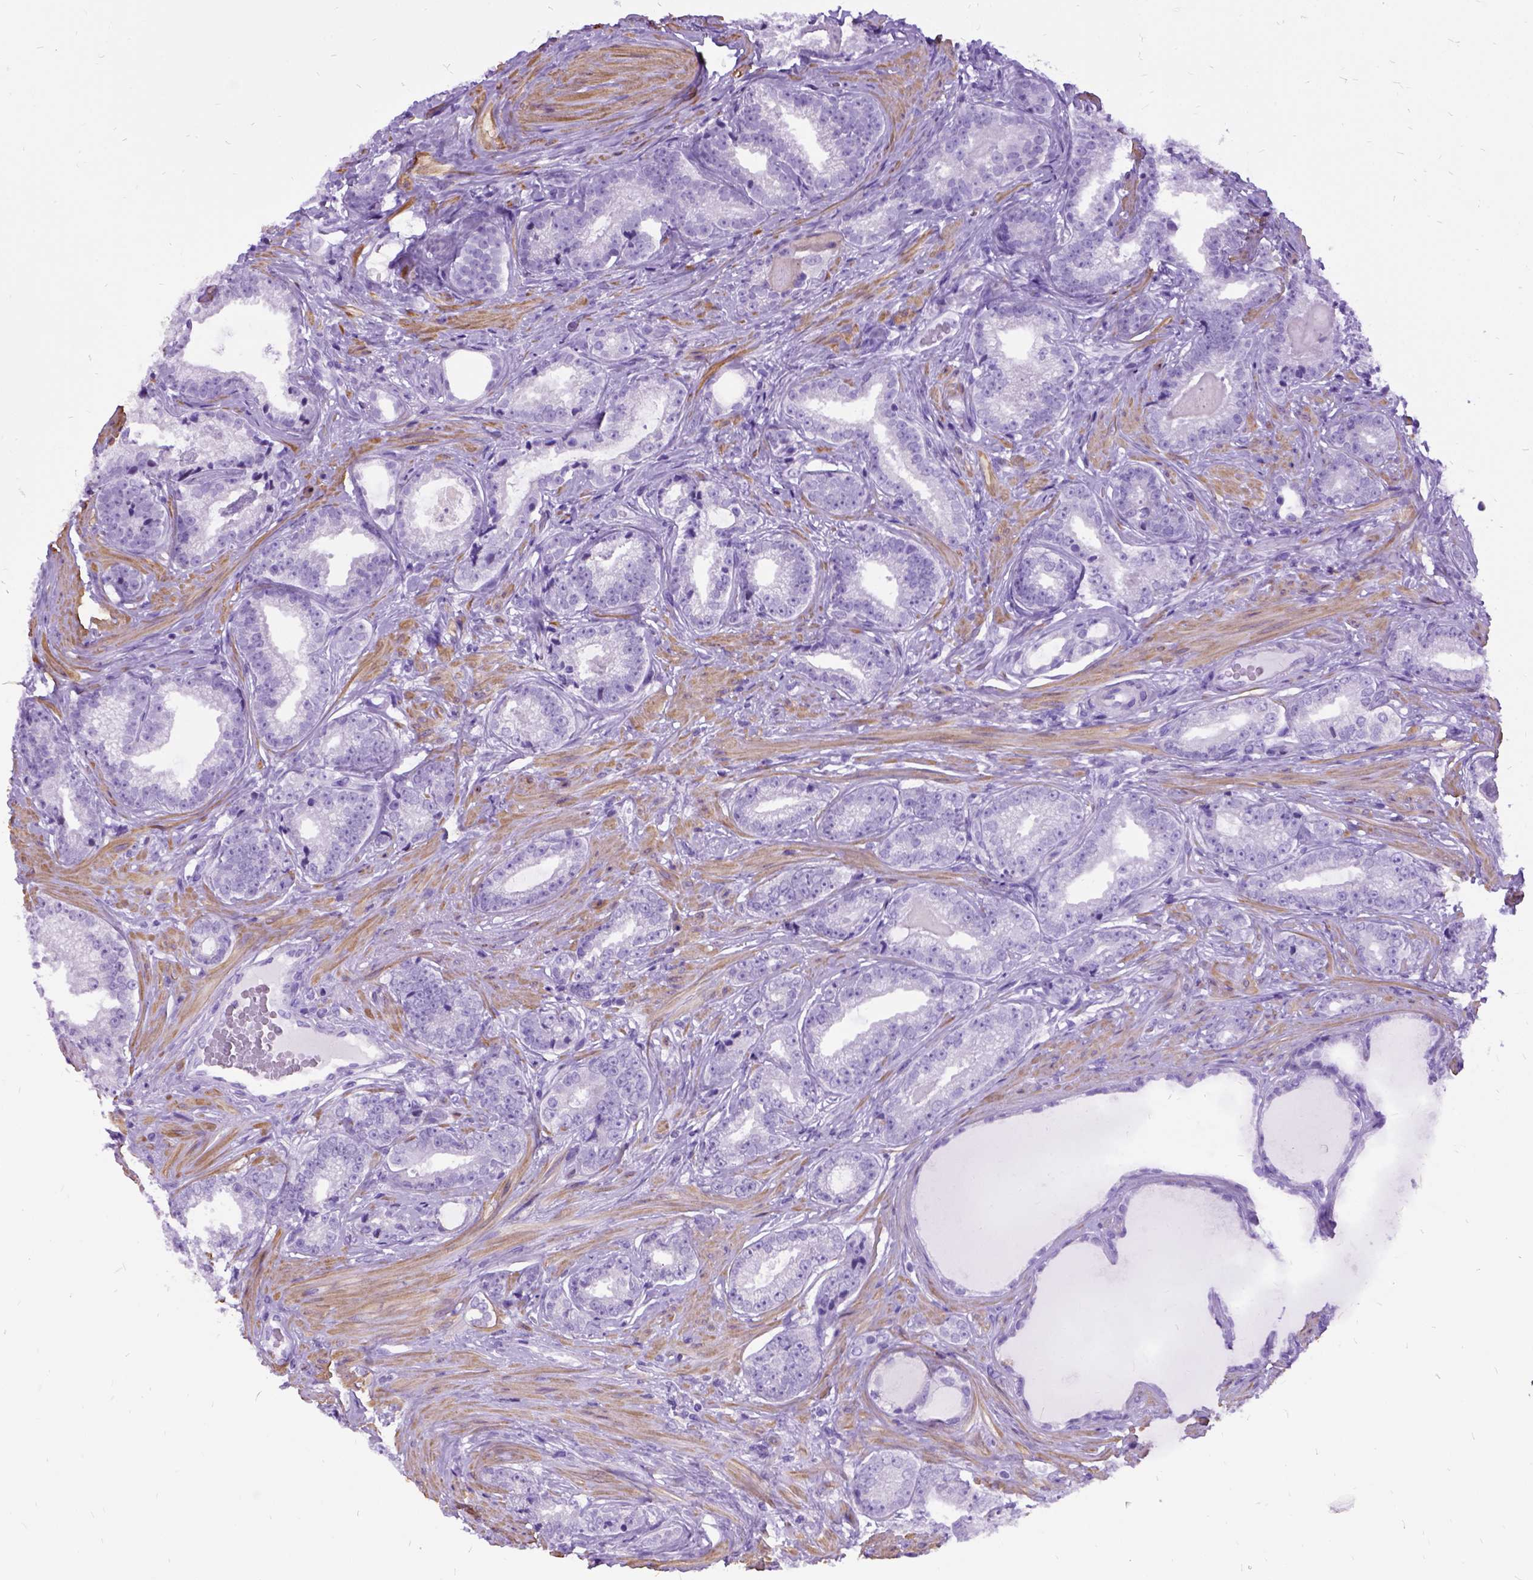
{"staining": {"intensity": "negative", "quantity": "none", "location": "none"}, "tissue": "prostate cancer", "cell_type": "Tumor cells", "image_type": "cancer", "snomed": [{"axis": "morphology", "description": "Adenocarcinoma, Low grade"}, {"axis": "topography", "description": "Prostate"}], "caption": "Adenocarcinoma (low-grade) (prostate) was stained to show a protein in brown. There is no significant positivity in tumor cells. (IHC, brightfield microscopy, high magnification).", "gene": "PRG2", "patient": {"sex": "male", "age": 61}}